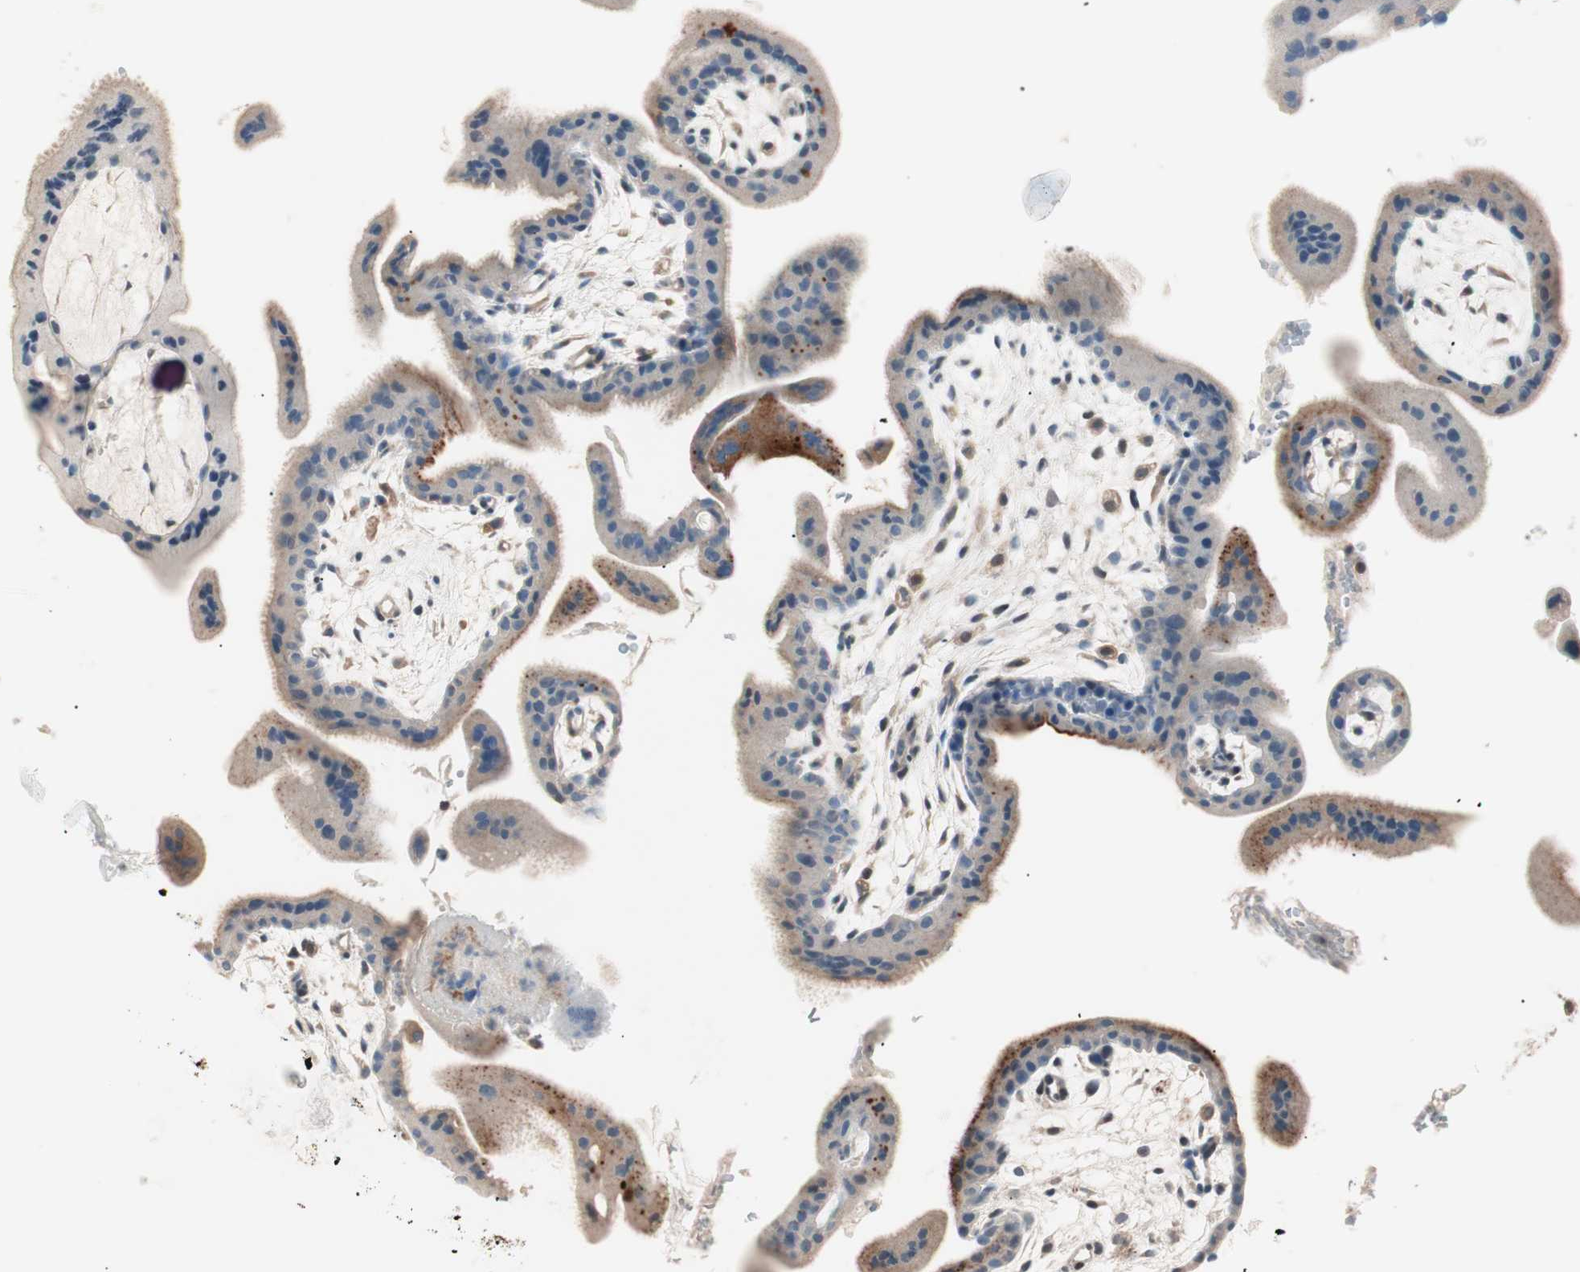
{"staining": {"intensity": "weak", "quantity": "25%-75%", "location": "cytoplasmic/membranous"}, "tissue": "placenta", "cell_type": "Trophoblastic cells", "image_type": "normal", "snomed": [{"axis": "morphology", "description": "Normal tissue, NOS"}, {"axis": "topography", "description": "Placenta"}], "caption": "Protein positivity by immunohistochemistry (IHC) displays weak cytoplasmic/membranous expression in about 25%-75% of trophoblastic cells in unremarkable placenta. The protein of interest is shown in brown color, while the nuclei are stained blue.", "gene": "RAD54B", "patient": {"sex": "female", "age": 35}}